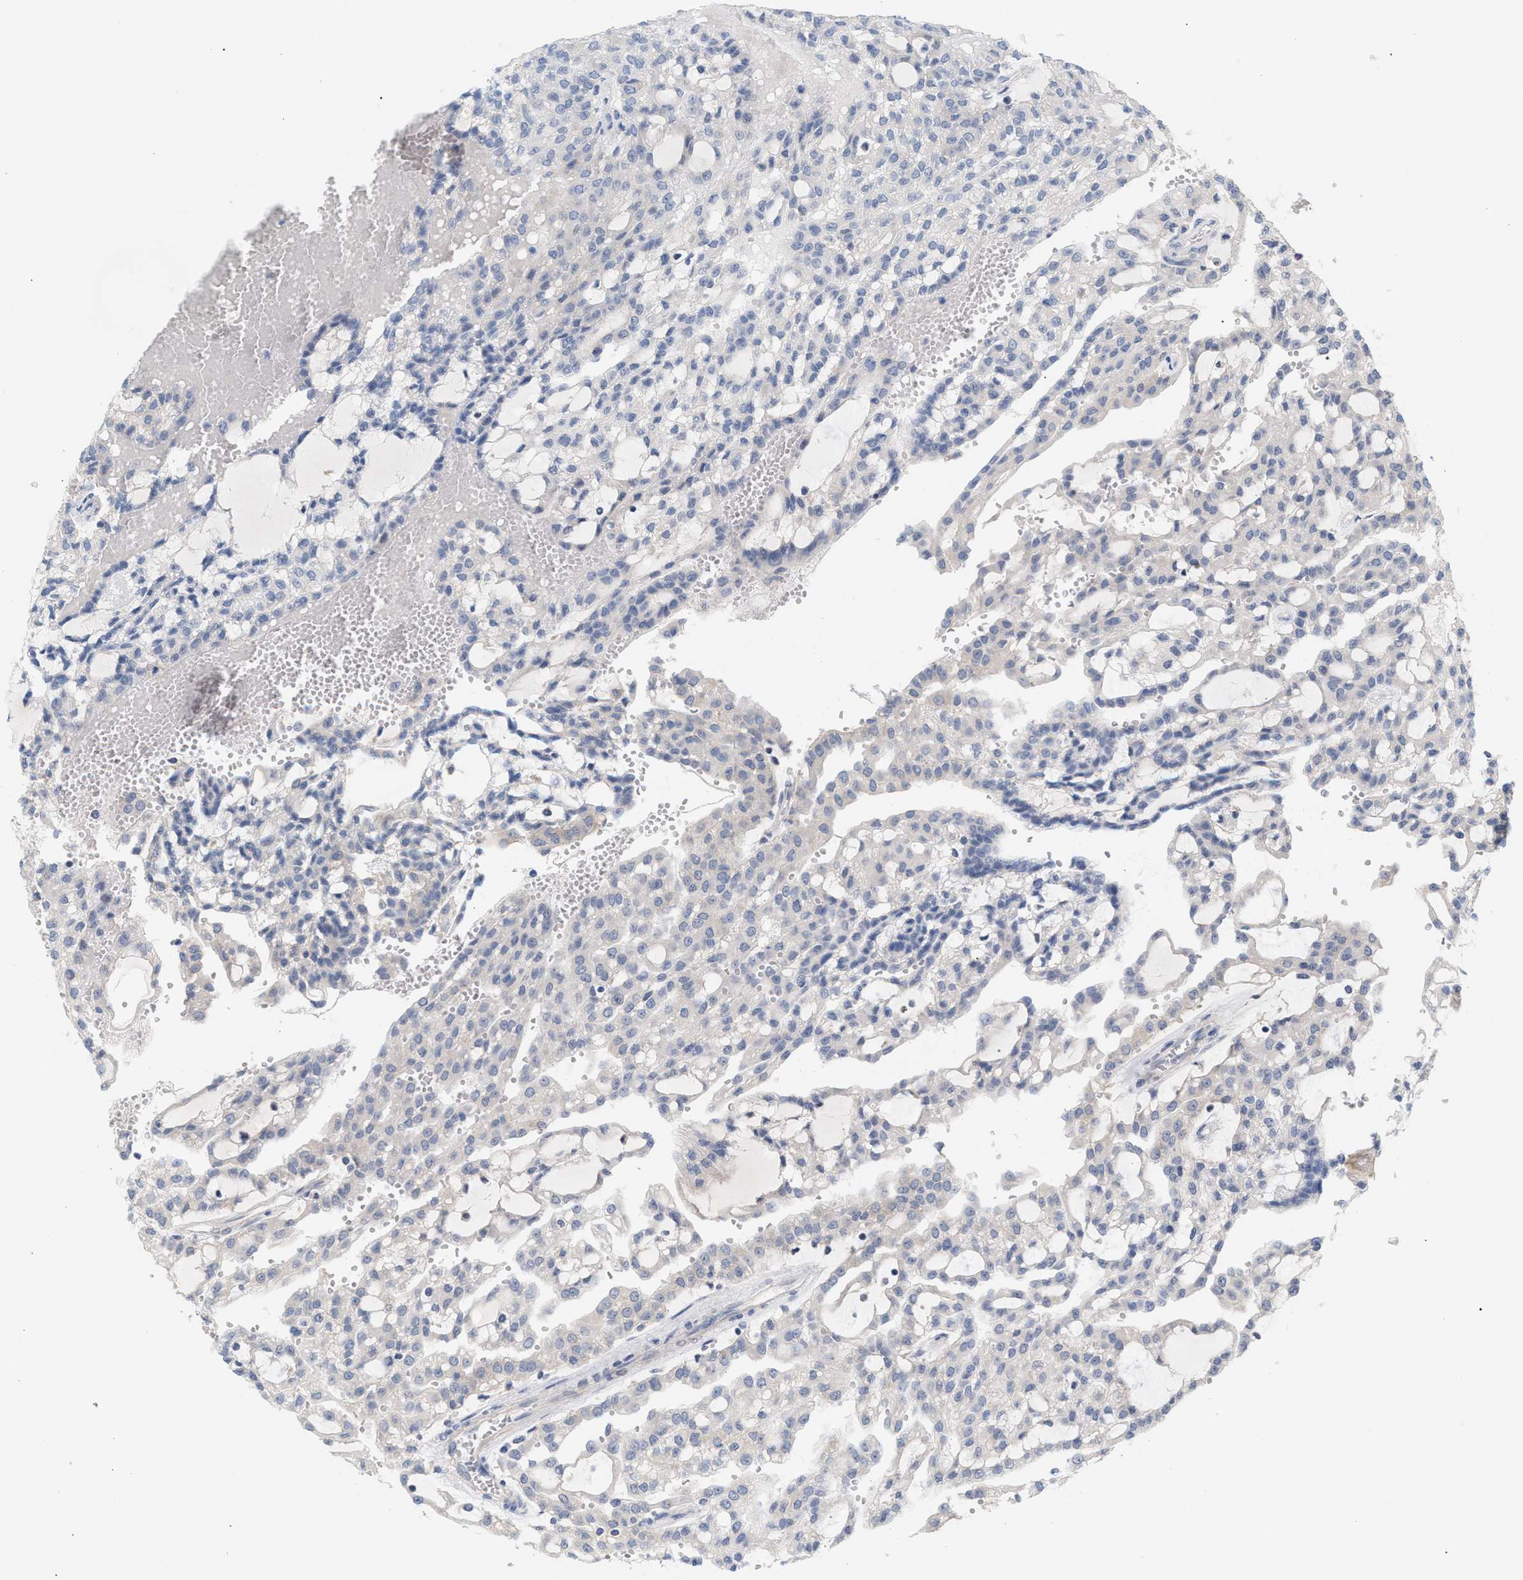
{"staining": {"intensity": "negative", "quantity": "none", "location": "none"}, "tissue": "renal cancer", "cell_type": "Tumor cells", "image_type": "cancer", "snomed": [{"axis": "morphology", "description": "Adenocarcinoma, NOS"}, {"axis": "topography", "description": "Kidney"}], "caption": "The immunohistochemistry (IHC) photomicrograph has no significant positivity in tumor cells of renal cancer tissue.", "gene": "LRCH1", "patient": {"sex": "male", "age": 63}}